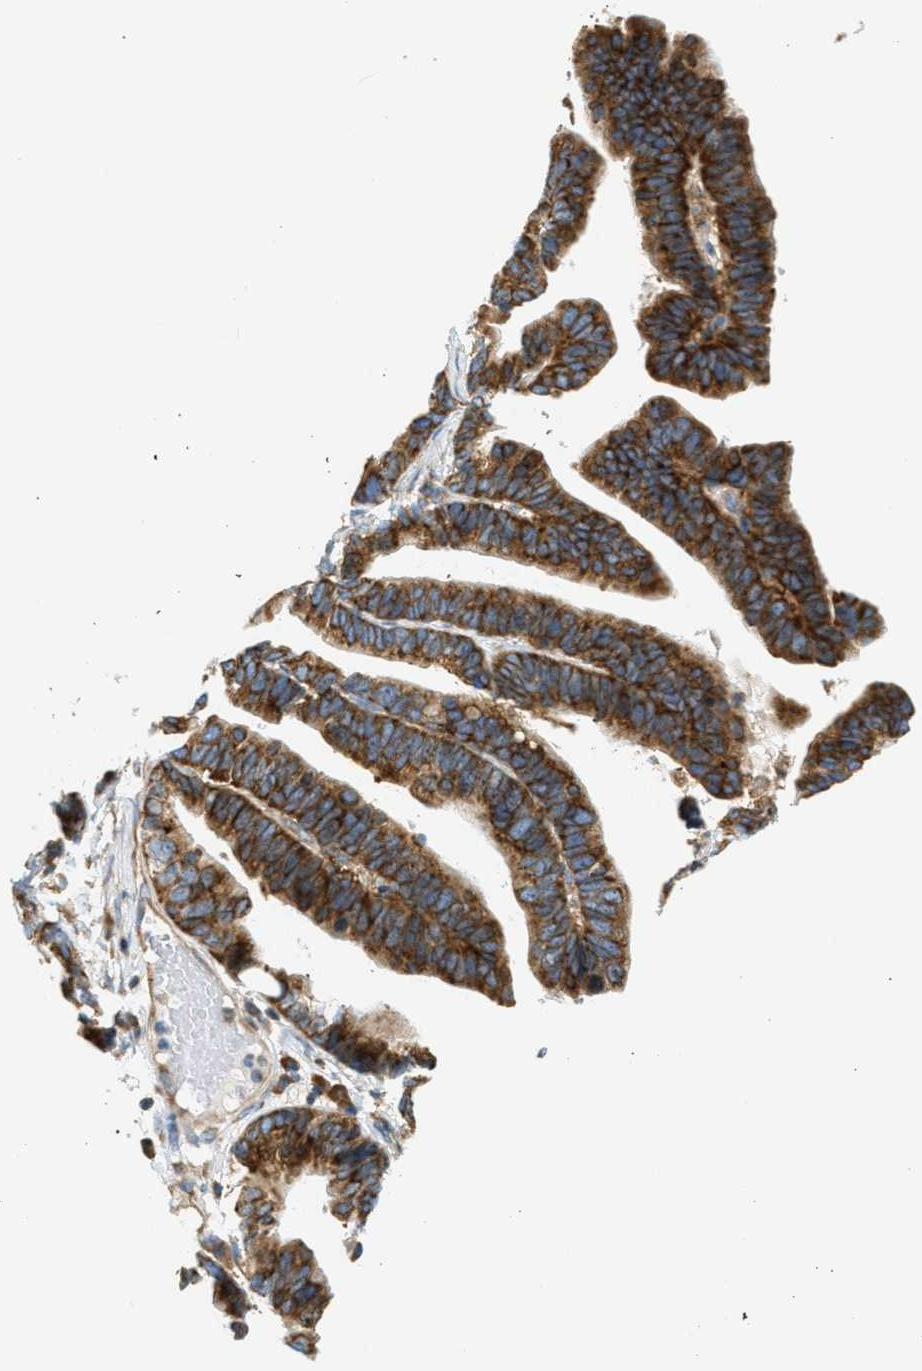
{"staining": {"intensity": "strong", "quantity": ">75%", "location": "cytoplasmic/membranous"}, "tissue": "ovarian cancer", "cell_type": "Tumor cells", "image_type": "cancer", "snomed": [{"axis": "morphology", "description": "Cystadenocarcinoma, serous, NOS"}, {"axis": "topography", "description": "Ovary"}], "caption": "About >75% of tumor cells in ovarian cancer (serous cystadenocarcinoma) exhibit strong cytoplasmic/membranous protein staining as visualized by brown immunohistochemical staining.", "gene": "ABCF1", "patient": {"sex": "female", "age": 56}}